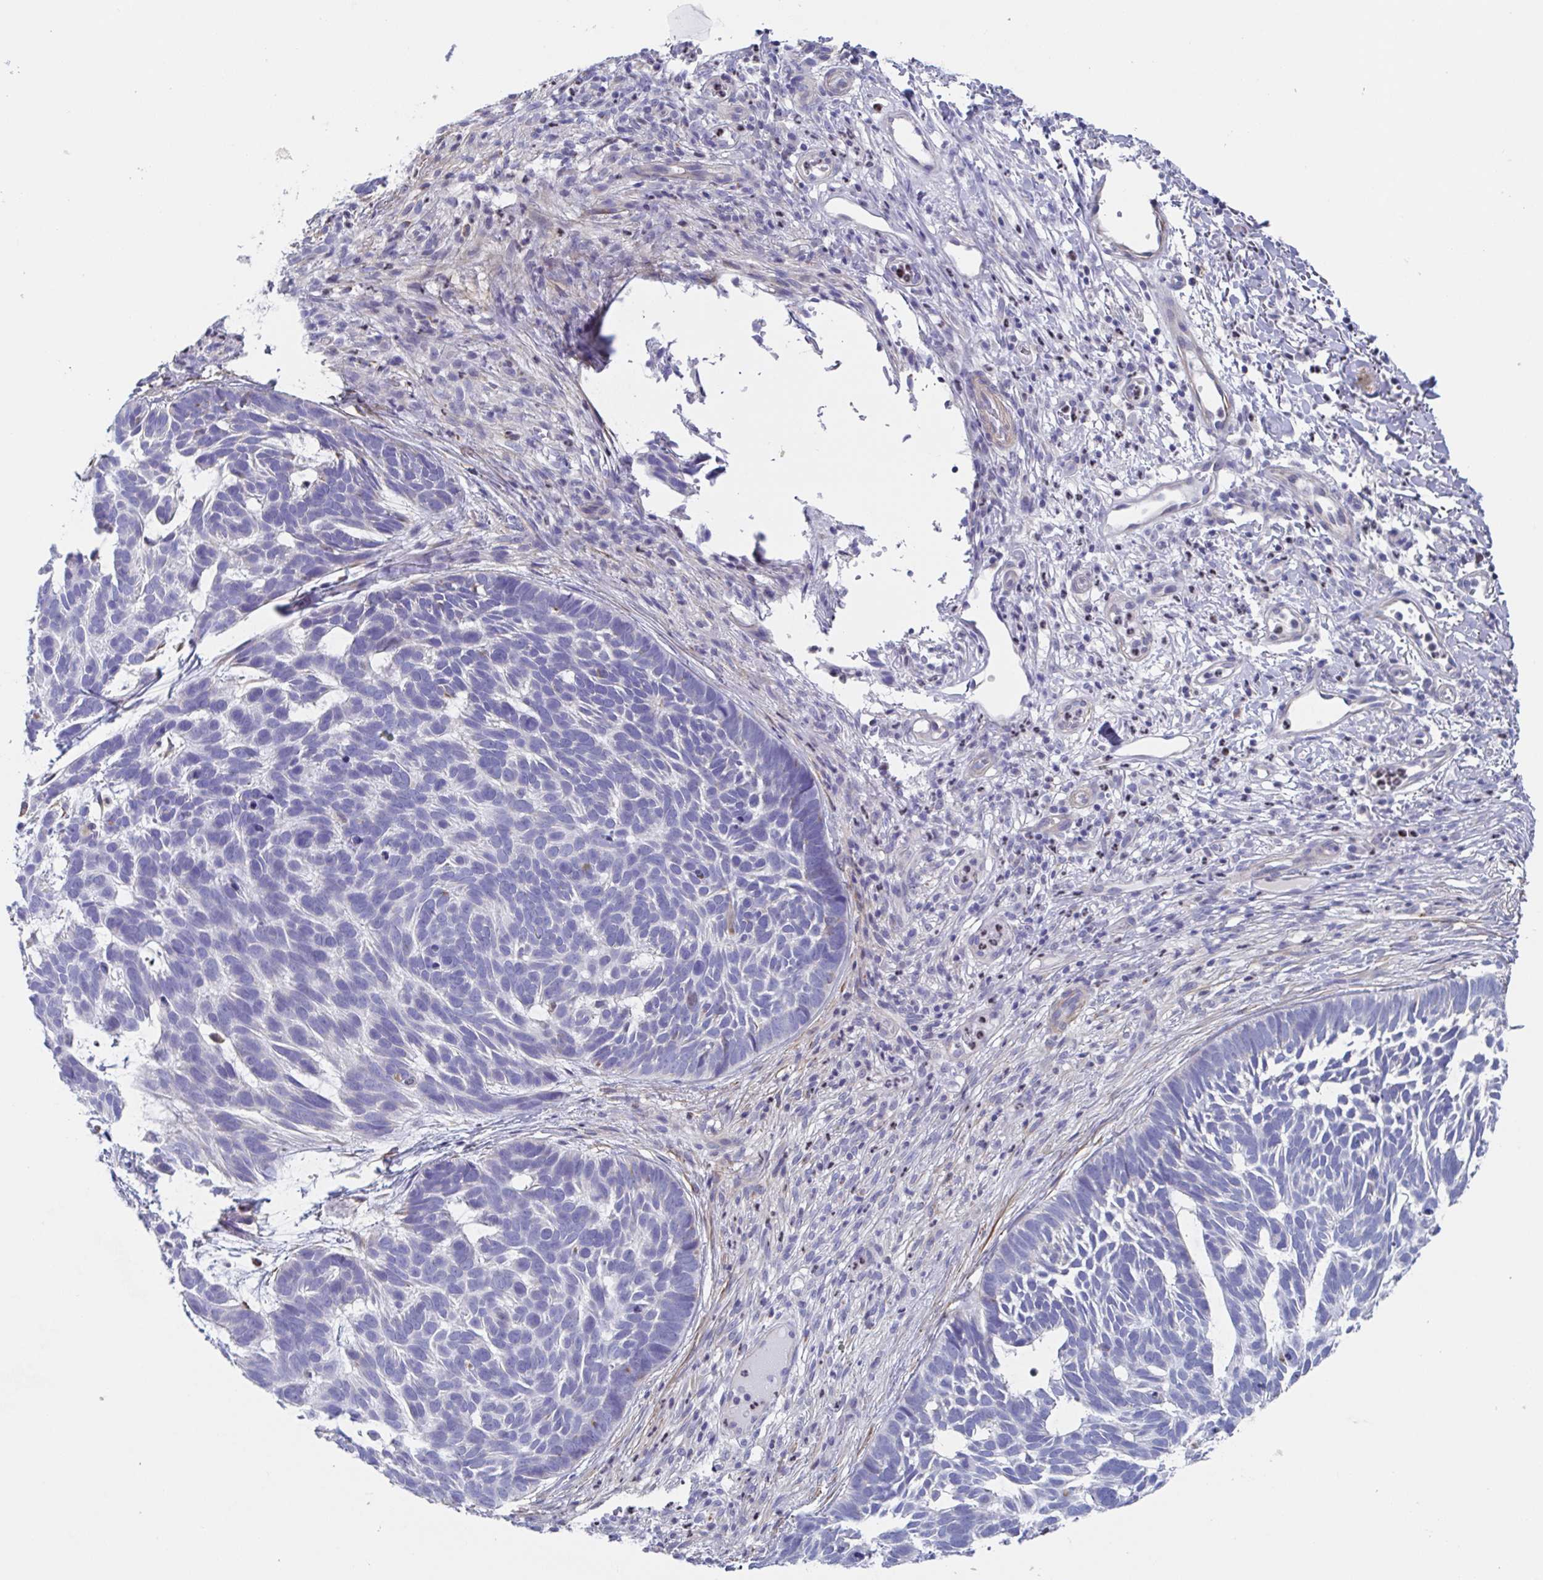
{"staining": {"intensity": "negative", "quantity": "none", "location": "none"}, "tissue": "skin cancer", "cell_type": "Tumor cells", "image_type": "cancer", "snomed": [{"axis": "morphology", "description": "Basal cell carcinoma"}, {"axis": "topography", "description": "Skin"}], "caption": "Immunohistochemical staining of skin cancer shows no significant expression in tumor cells. The staining is performed using DAB brown chromogen with nuclei counter-stained in using hematoxylin.", "gene": "PBOV1", "patient": {"sex": "male", "age": 78}}